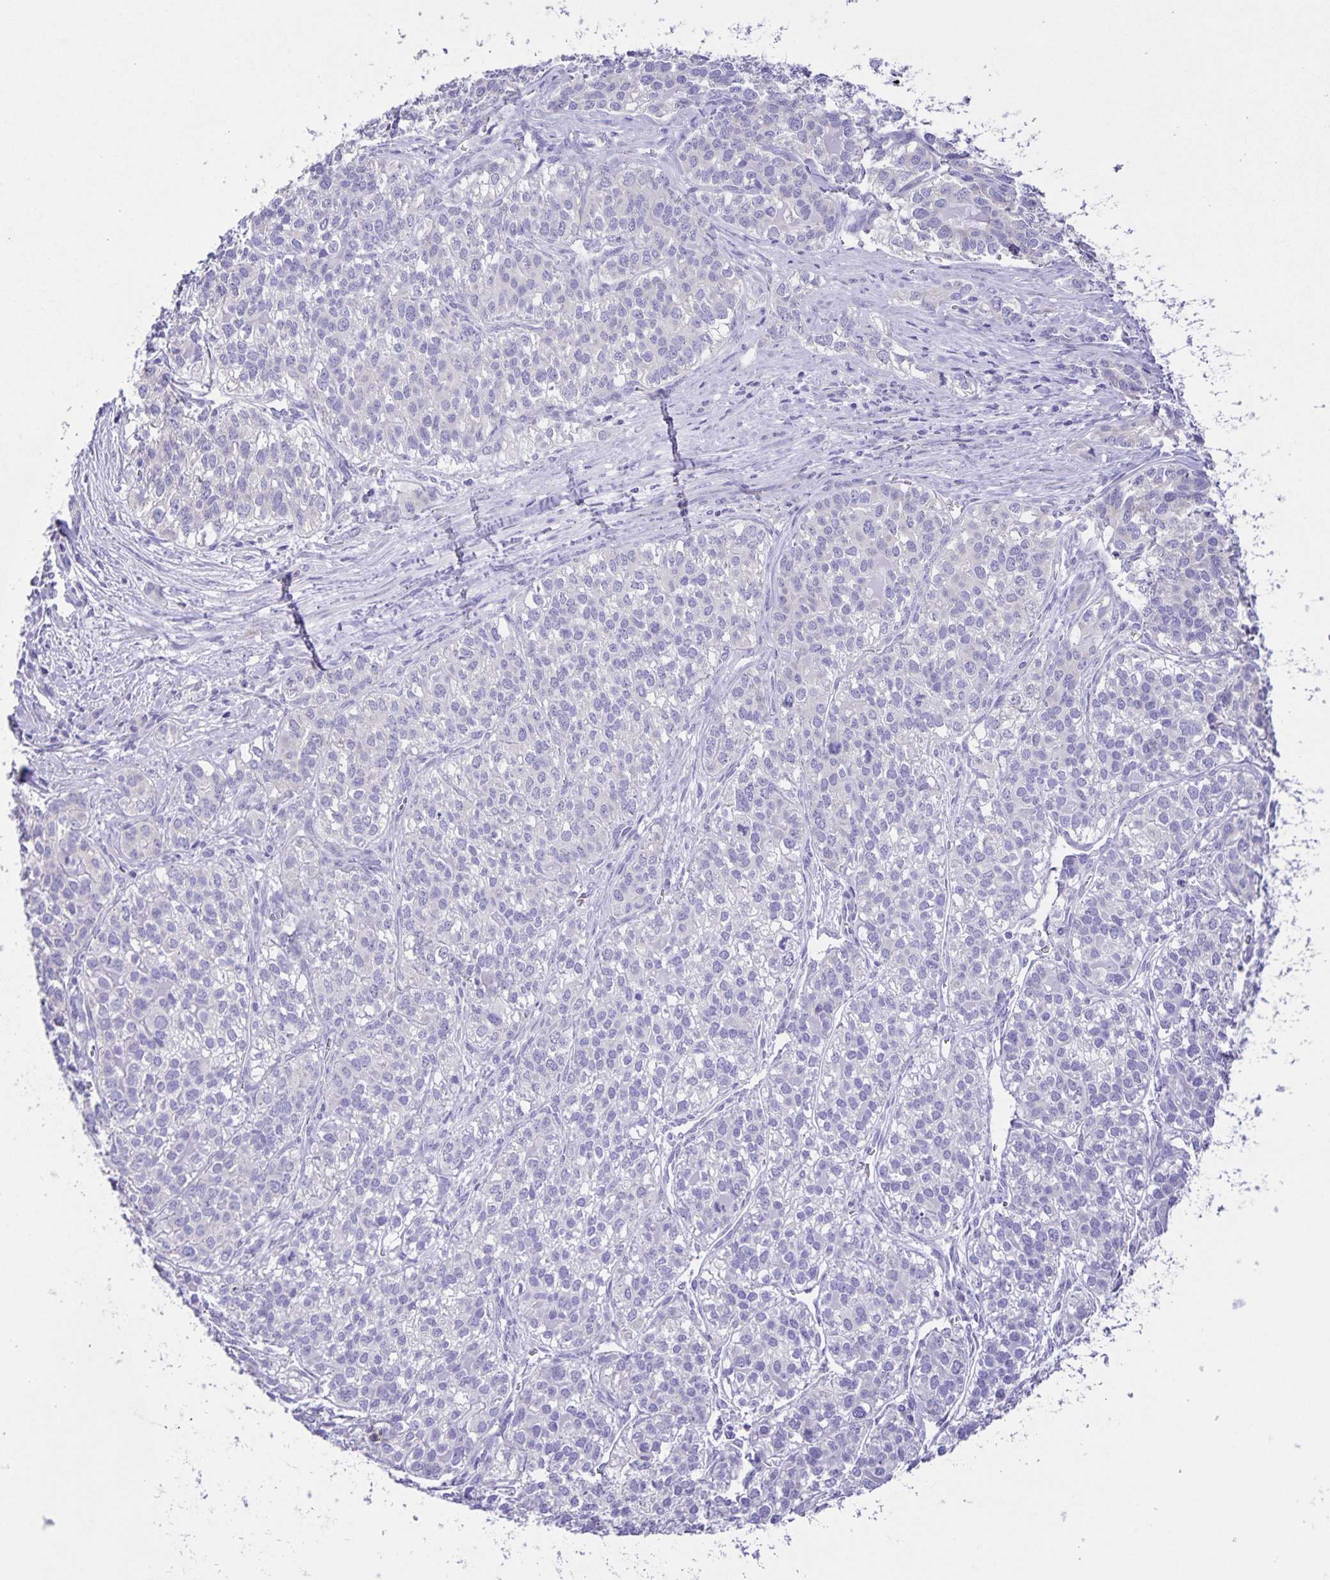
{"staining": {"intensity": "negative", "quantity": "none", "location": "none"}, "tissue": "liver cancer", "cell_type": "Tumor cells", "image_type": "cancer", "snomed": [{"axis": "morphology", "description": "Cholangiocarcinoma"}, {"axis": "topography", "description": "Liver"}], "caption": "DAB immunohistochemical staining of liver cancer displays no significant expression in tumor cells.", "gene": "CAPSL", "patient": {"sex": "male", "age": 56}}